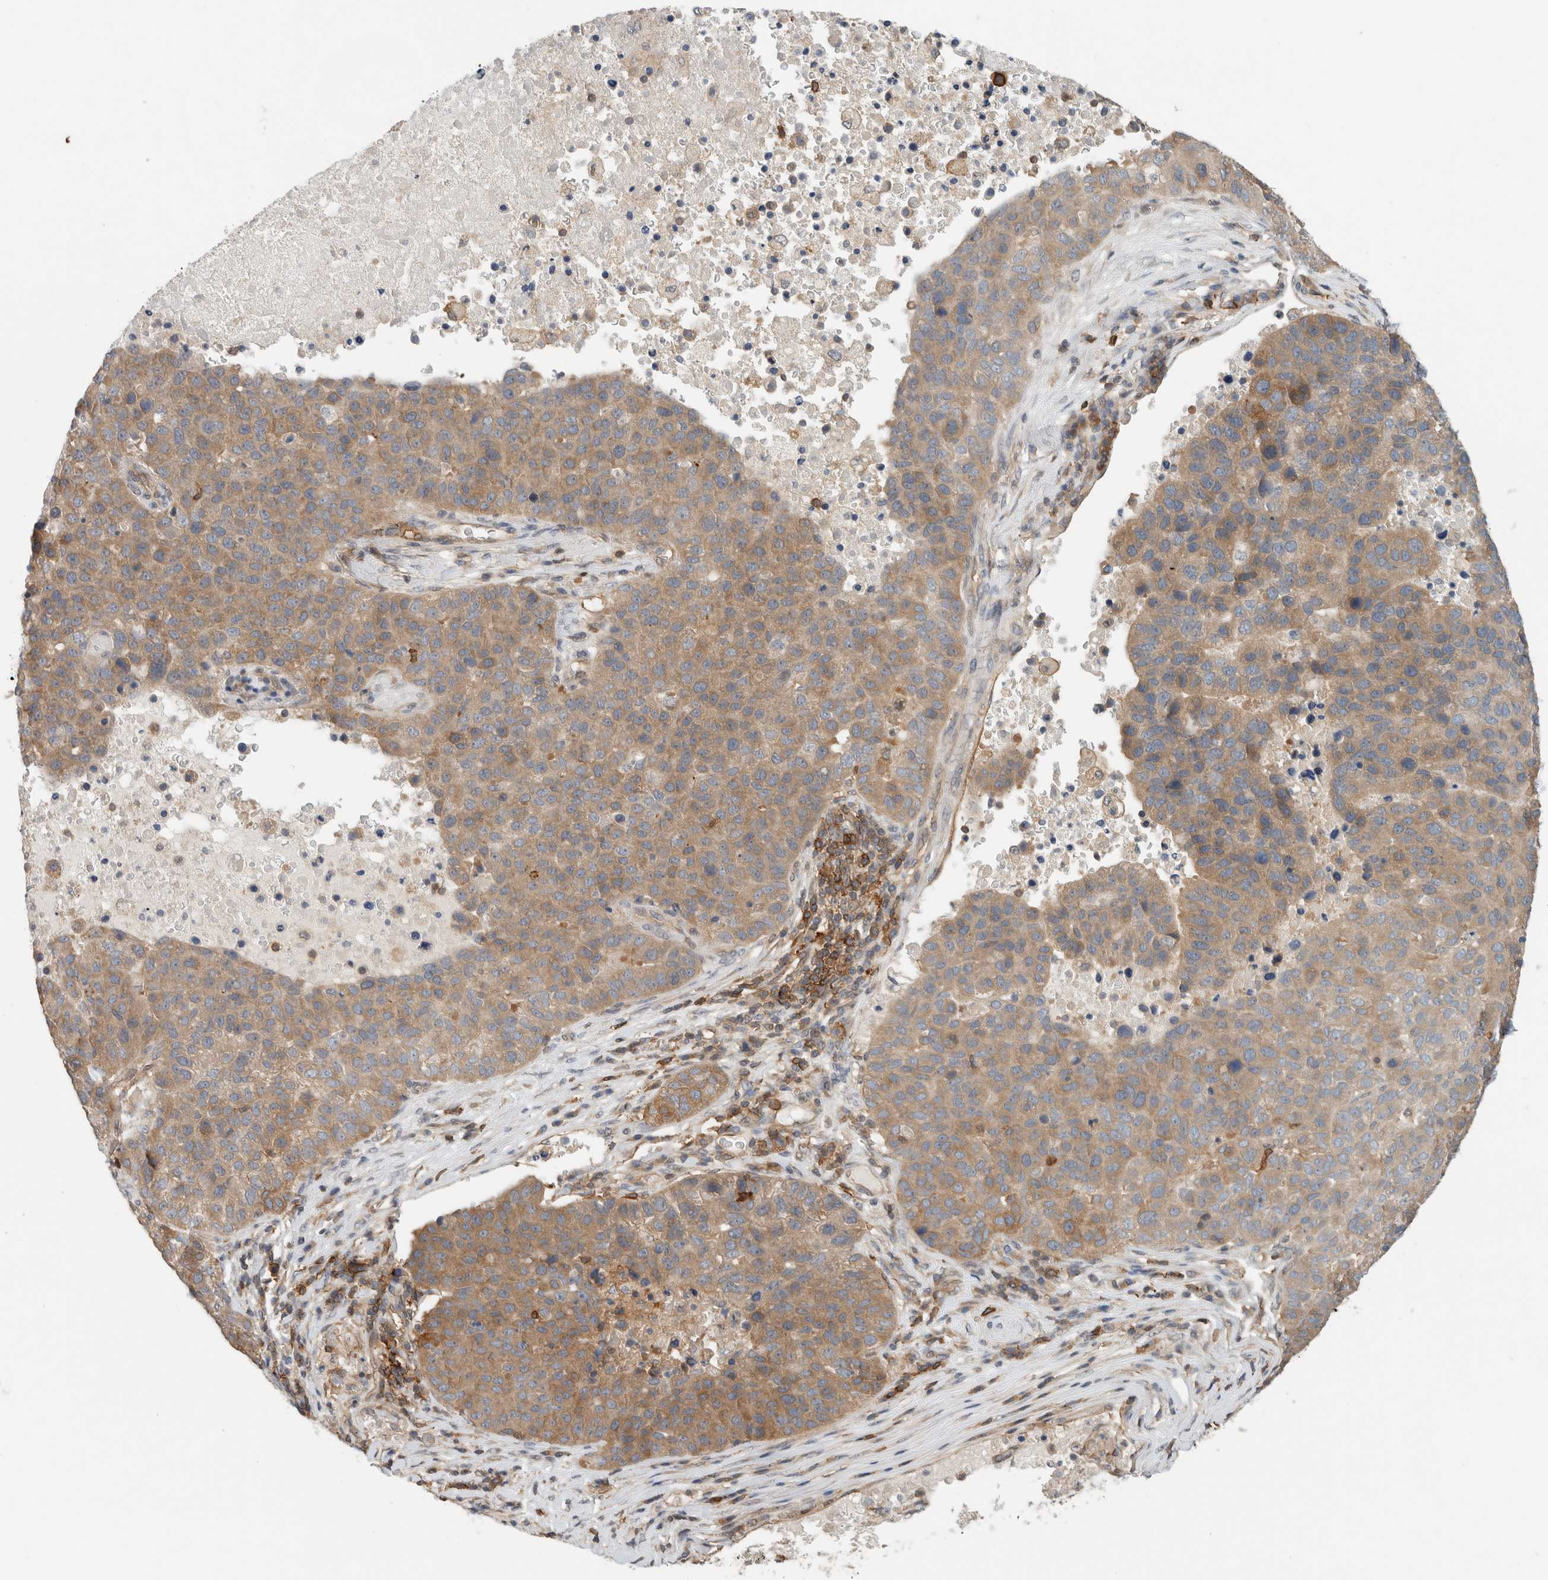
{"staining": {"intensity": "moderate", "quantity": ">75%", "location": "cytoplasmic/membranous"}, "tissue": "pancreatic cancer", "cell_type": "Tumor cells", "image_type": "cancer", "snomed": [{"axis": "morphology", "description": "Adenocarcinoma, NOS"}, {"axis": "topography", "description": "Pancreas"}], "caption": "A medium amount of moderate cytoplasmic/membranous positivity is present in approximately >75% of tumor cells in adenocarcinoma (pancreatic) tissue. (brown staining indicates protein expression, while blue staining denotes nuclei).", "gene": "PFDN4", "patient": {"sex": "female", "age": 61}}